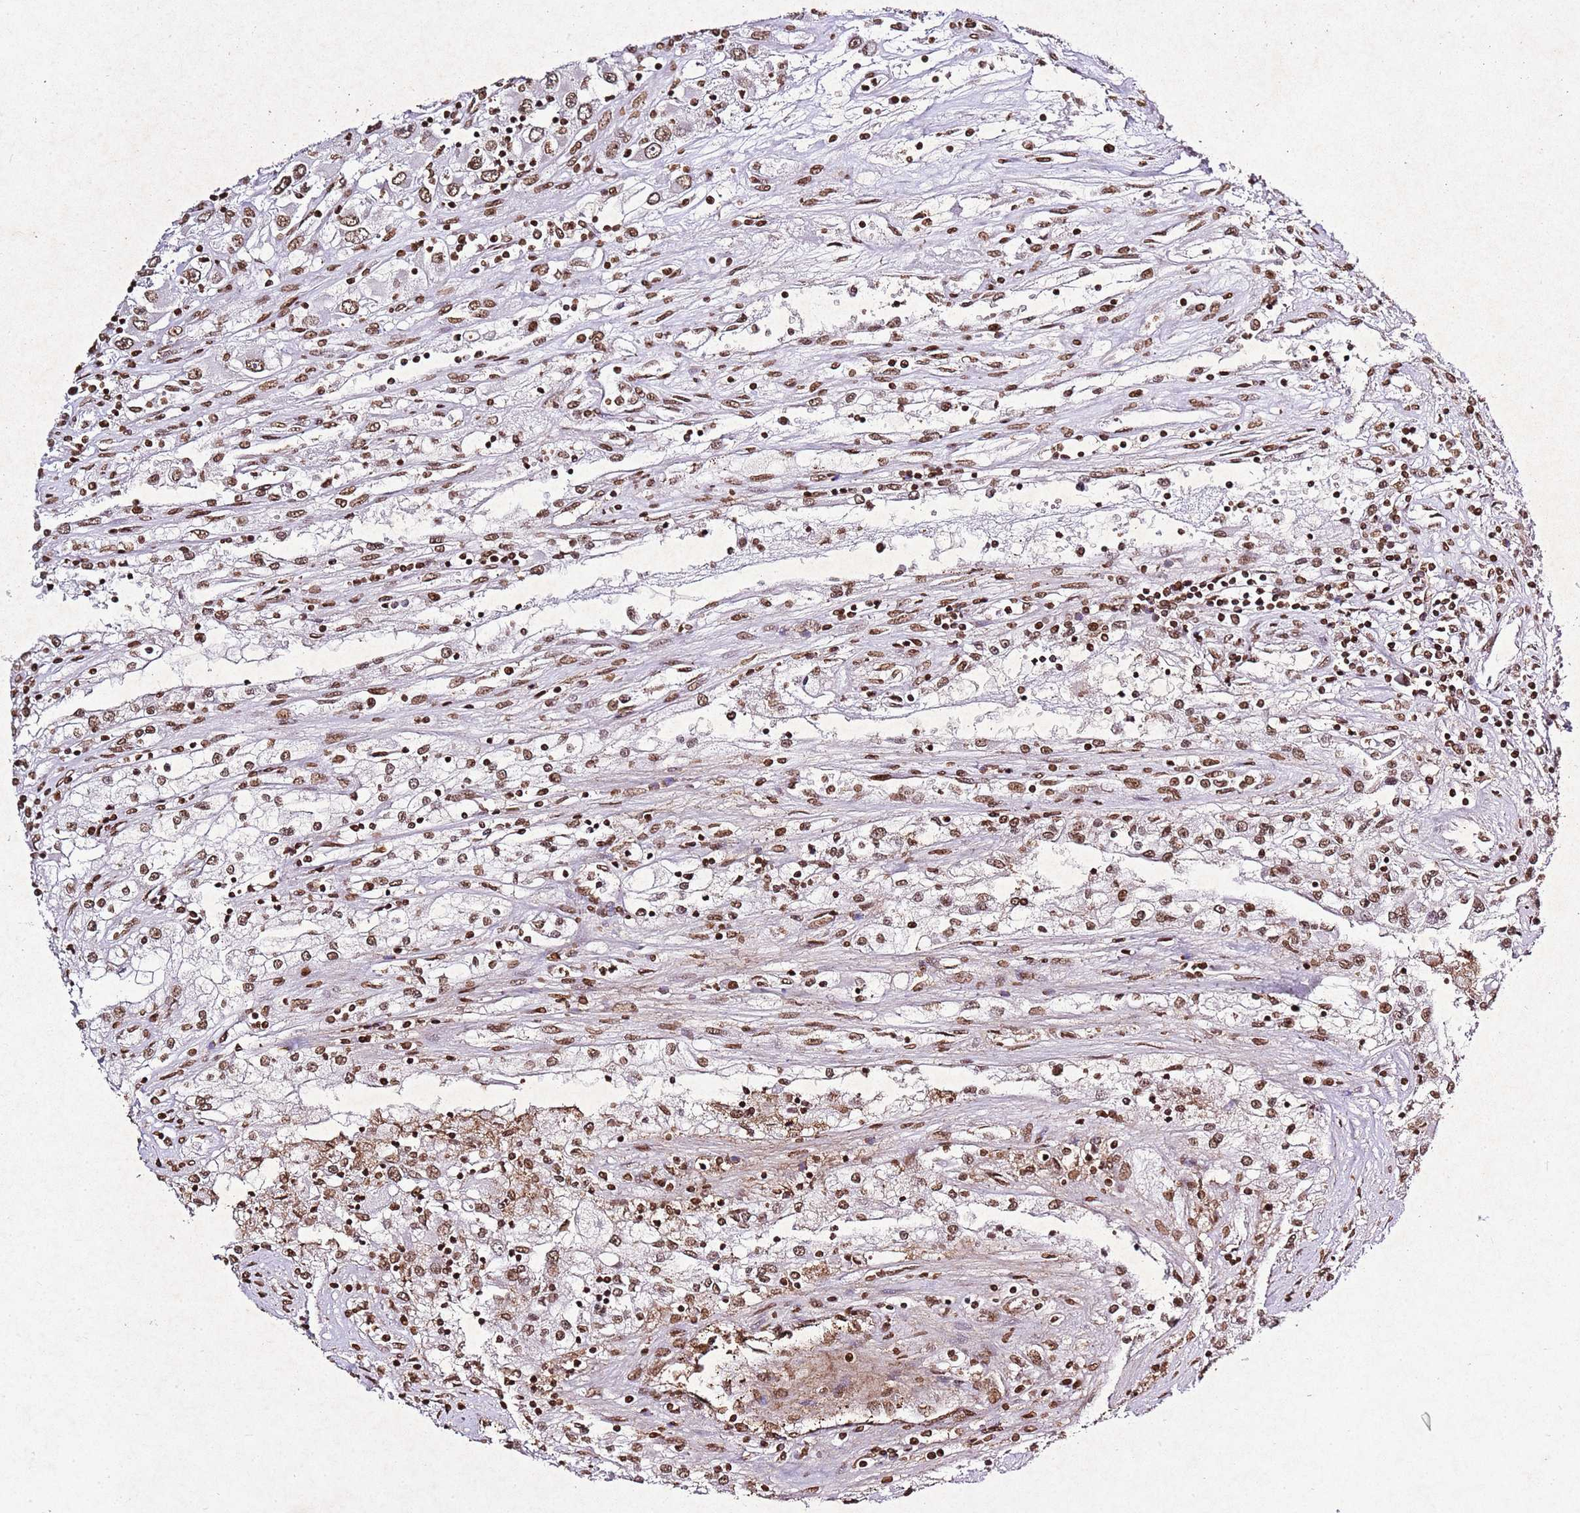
{"staining": {"intensity": "moderate", "quantity": ">75%", "location": "nuclear"}, "tissue": "renal cancer", "cell_type": "Tumor cells", "image_type": "cancer", "snomed": [{"axis": "morphology", "description": "Adenocarcinoma, NOS"}, {"axis": "topography", "description": "Kidney"}], "caption": "Immunohistochemistry staining of renal cancer (adenocarcinoma), which reveals medium levels of moderate nuclear staining in approximately >75% of tumor cells indicating moderate nuclear protein staining. The staining was performed using DAB (3,3'-diaminobenzidine) (brown) for protein detection and nuclei were counterstained in hematoxylin (blue).", "gene": "BMAL1", "patient": {"sex": "female", "age": 52}}